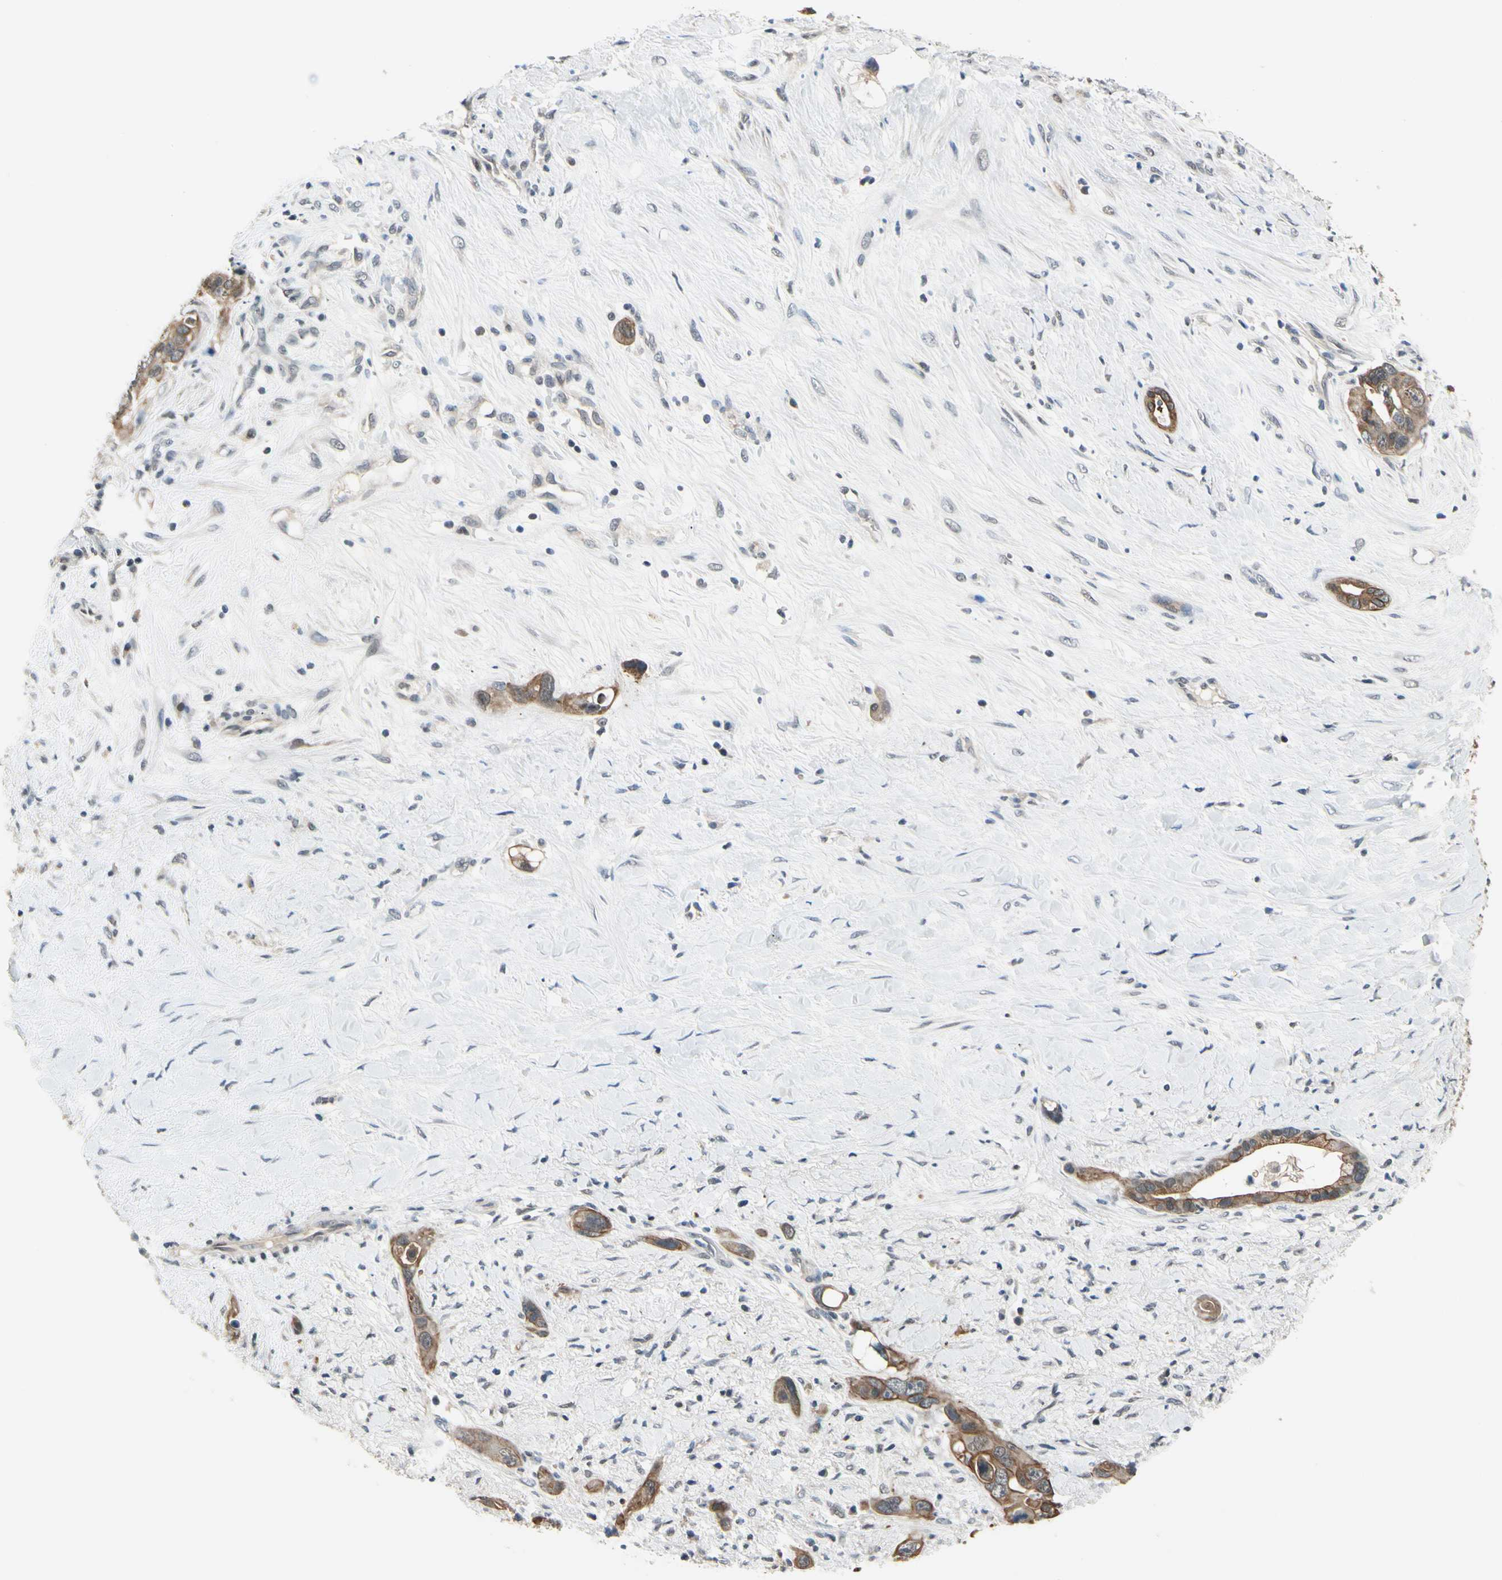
{"staining": {"intensity": "moderate", "quantity": ">75%", "location": "cytoplasmic/membranous"}, "tissue": "liver cancer", "cell_type": "Tumor cells", "image_type": "cancer", "snomed": [{"axis": "morphology", "description": "Cholangiocarcinoma"}, {"axis": "topography", "description": "Liver"}], "caption": "IHC micrograph of neoplastic tissue: liver cholangiocarcinoma stained using immunohistochemistry (IHC) displays medium levels of moderate protein expression localized specifically in the cytoplasmic/membranous of tumor cells, appearing as a cytoplasmic/membranous brown color.", "gene": "TAF12", "patient": {"sex": "female", "age": 65}}